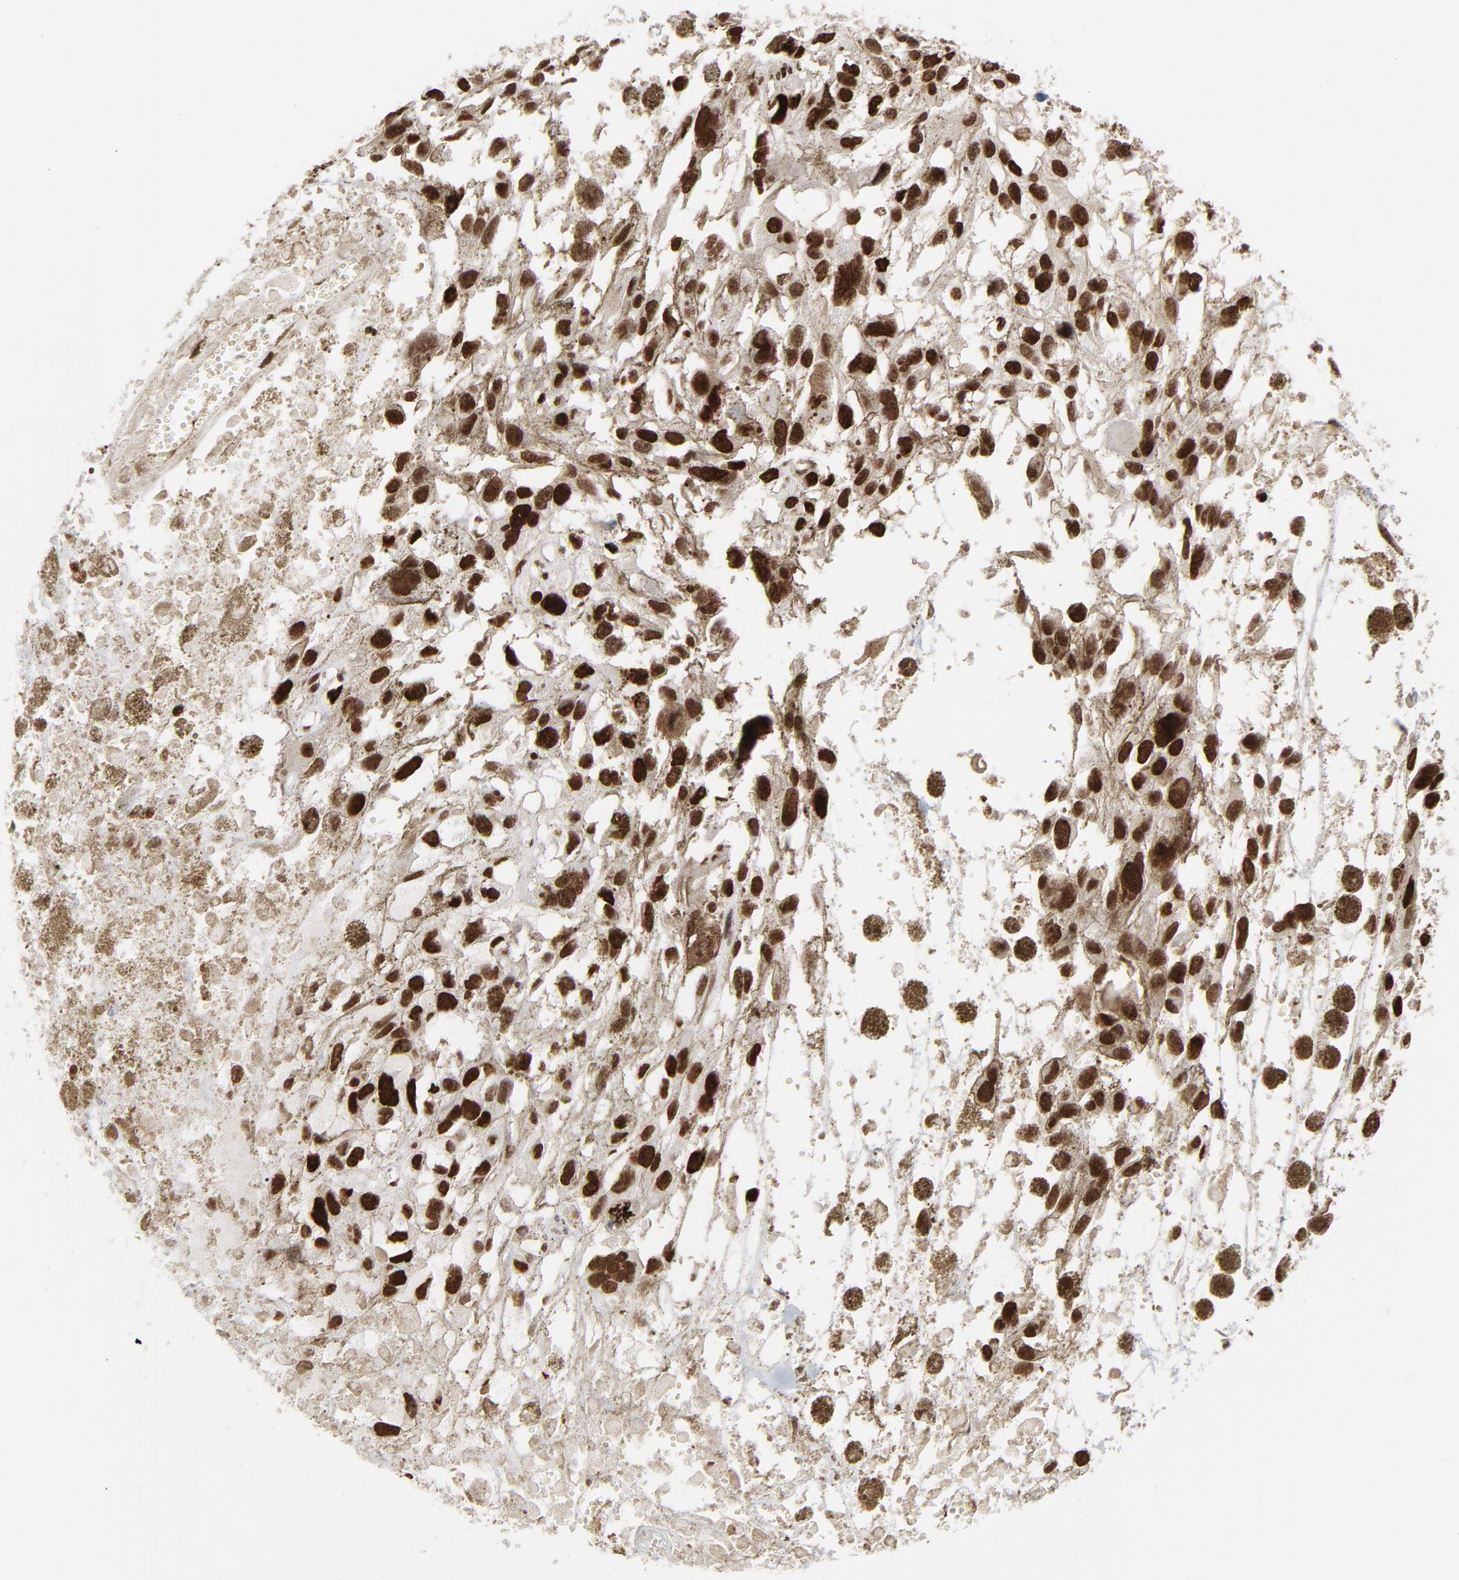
{"staining": {"intensity": "strong", "quantity": ">75%", "location": "nuclear"}, "tissue": "melanoma", "cell_type": "Tumor cells", "image_type": "cancer", "snomed": [{"axis": "morphology", "description": "Malignant melanoma, Metastatic site"}, {"axis": "topography", "description": "Lymph node"}], "caption": "Brown immunohistochemical staining in human melanoma exhibits strong nuclear staining in approximately >75% of tumor cells.", "gene": "CUX1", "patient": {"sex": "male", "age": 59}}